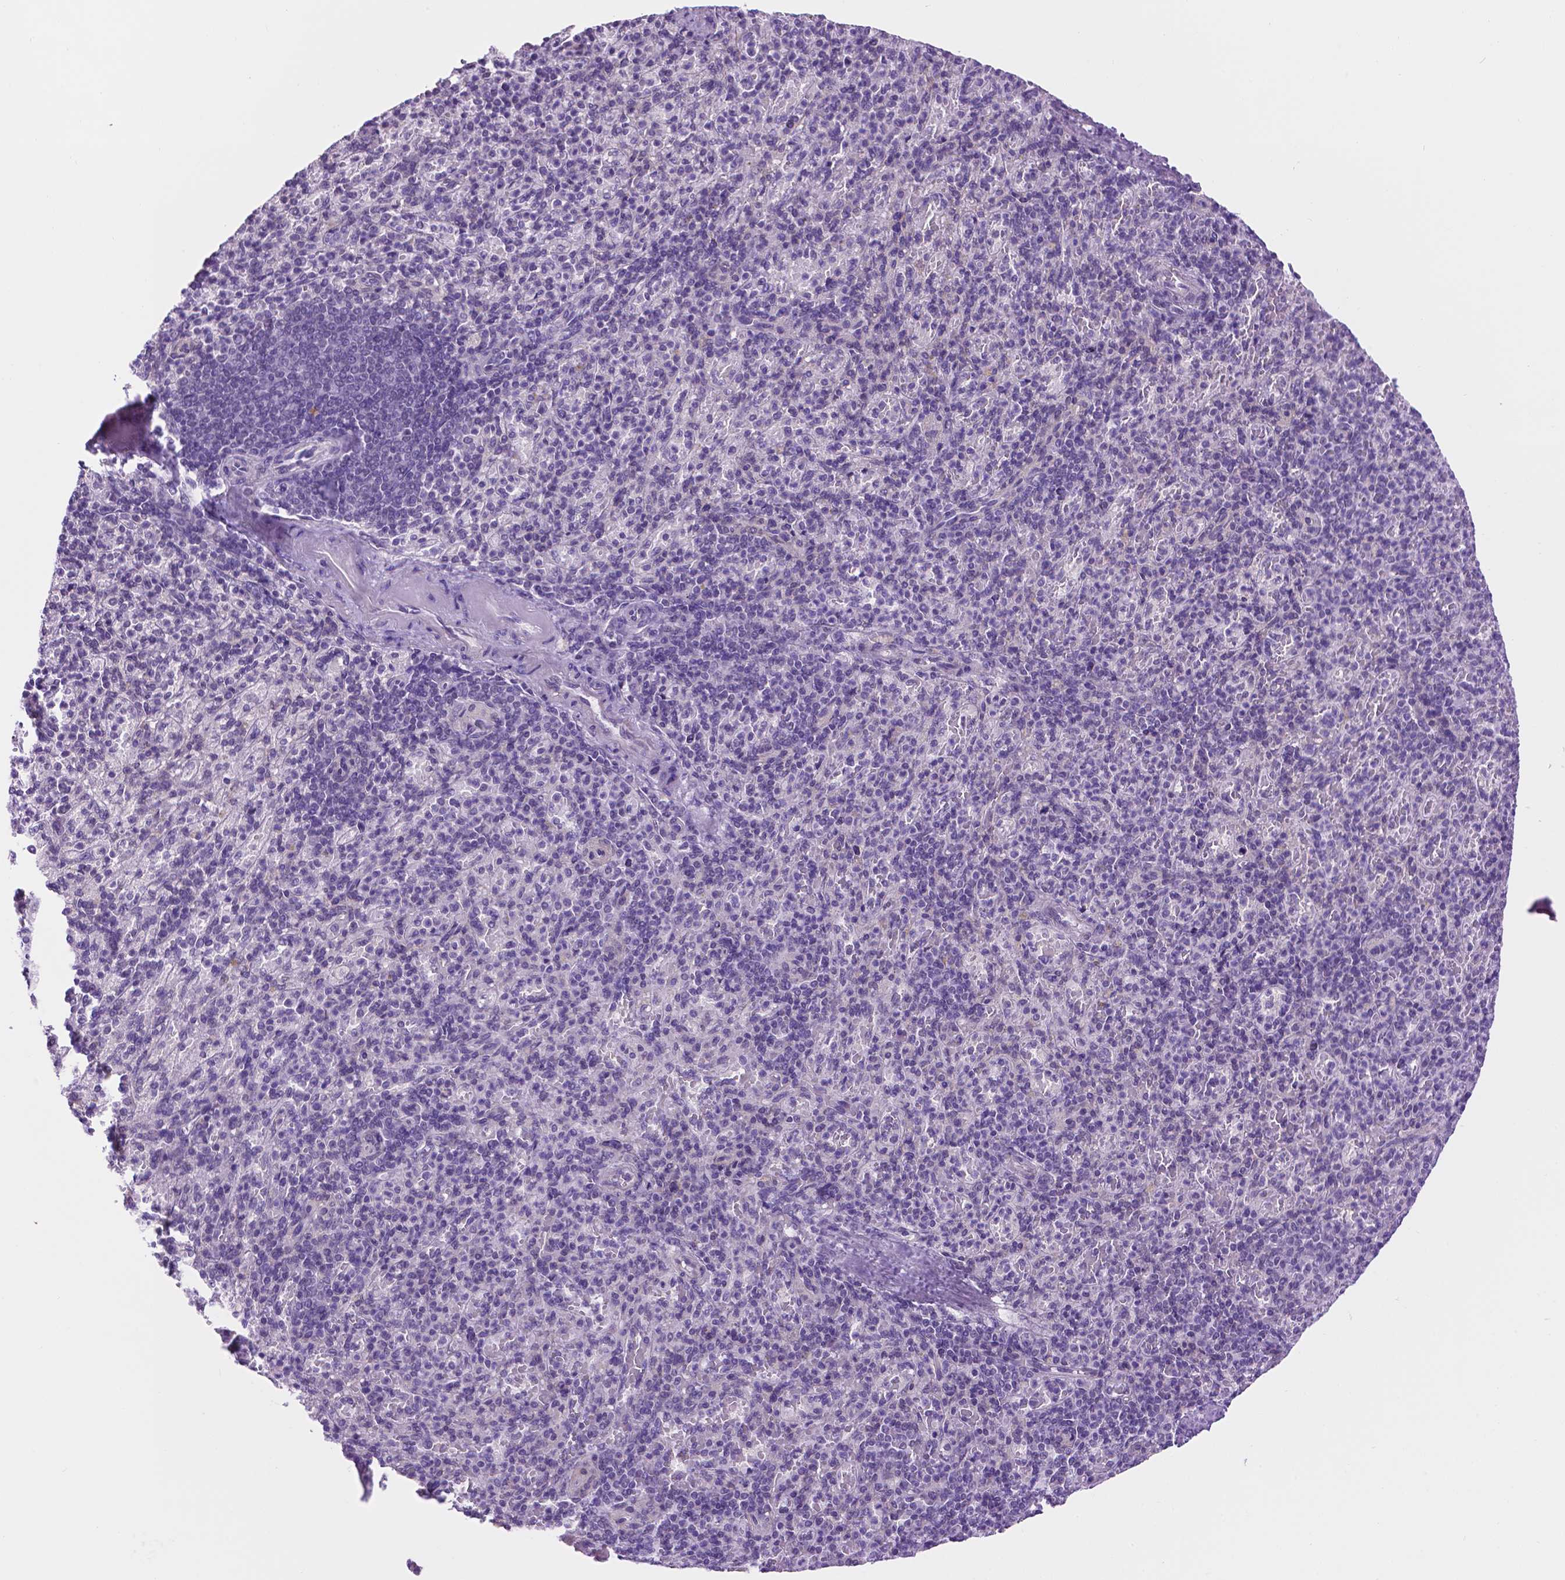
{"staining": {"intensity": "negative", "quantity": "none", "location": "none"}, "tissue": "spleen", "cell_type": "Cells in red pulp", "image_type": "normal", "snomed": [{"axis": "morphology", "description": "Normal tissue, NOS"}, {"axis": "topography", "description": "Spleen"}], "caption": "IHC of benign human spleen exhibits no expression in cells in red pulp.", "gene": "TACSTD2", "patient": {"sex": "female", "age": 74}}